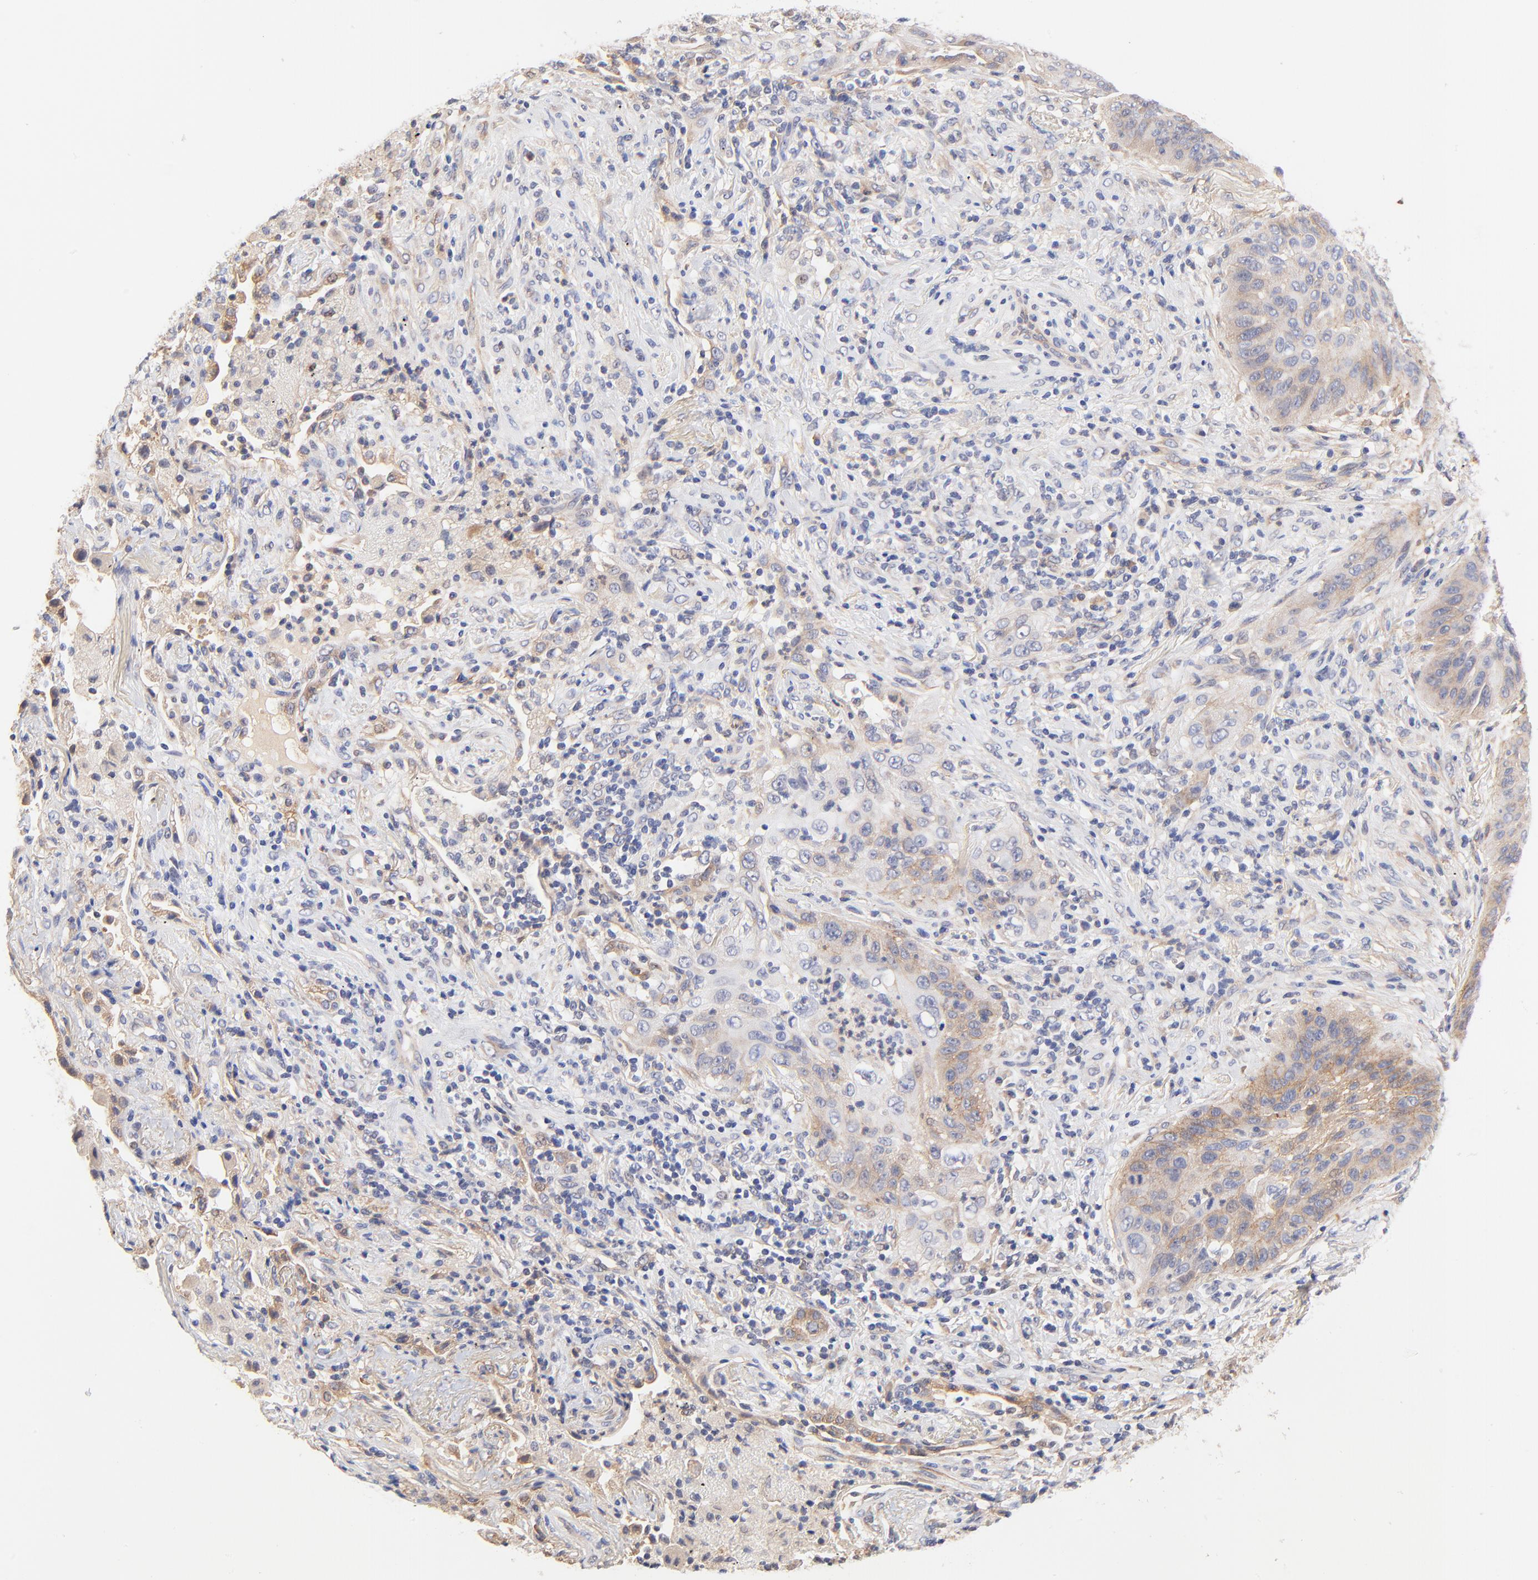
{"staining": {"intensity": "moderate", "quantity": "25%-75%", "location": "cytoplasmic/membranous"}, "tissue": "lung cancer", "cell_type": "Tumor cells", "image_type": "cancer", "snomed": [{"axis": "morphology", "description": "Squamous cell carcinoma, NOS"}, {"axis": "topography", "description": "Lung"}], "caption": "A high-resolution micrograph shows IHC staining of lung cancer (squamous cell carcinoma), which shows moderate cytoplasmic/membranous positivity in approximately 25%-75% of tumor cells.", "gene": "PTK7", "patient": {"sex": "female", "age": 67}}